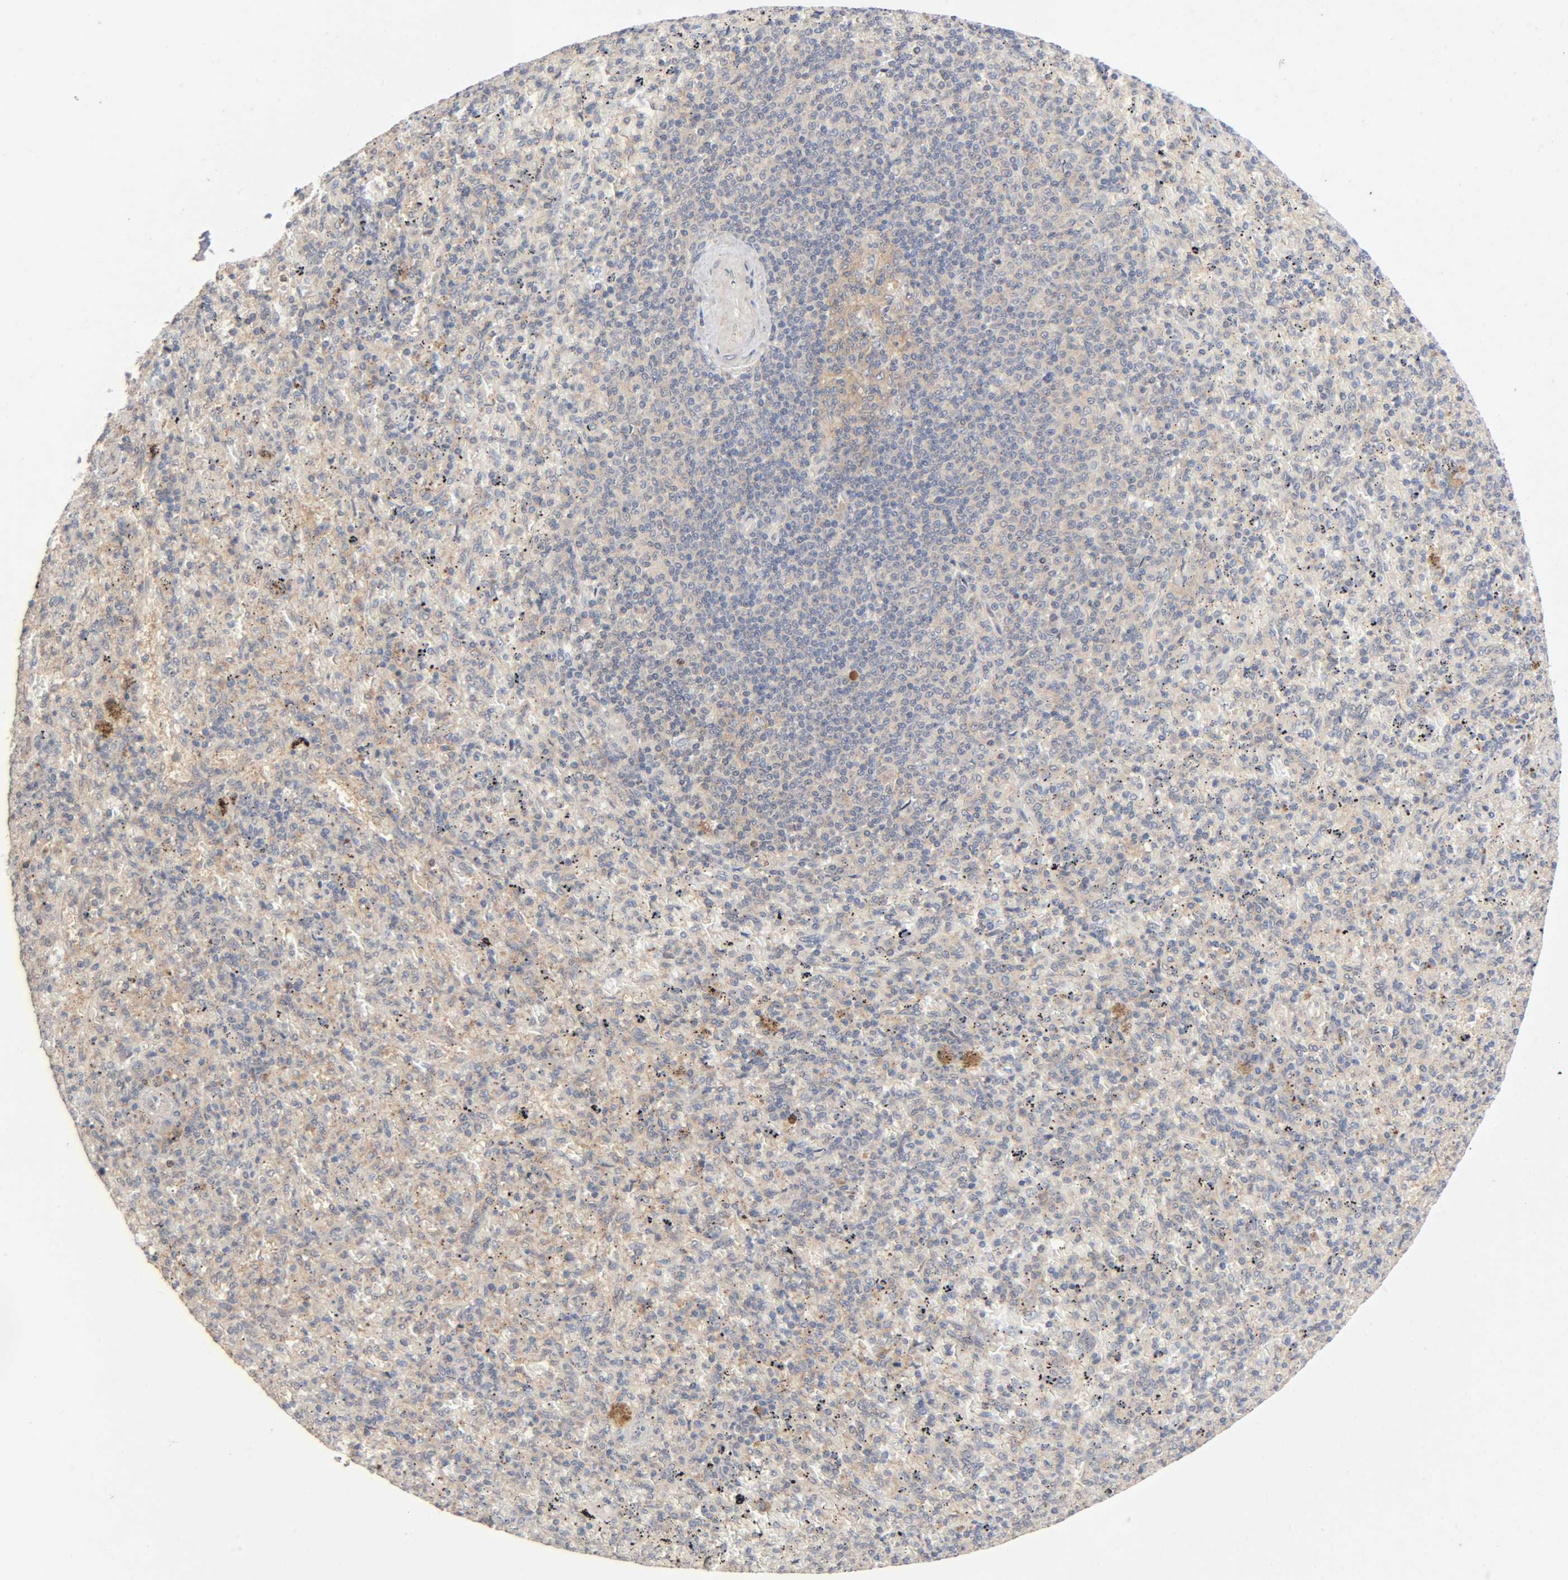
{"staining": {"intensity": "moderate", "quantity": "25%-75%", "location": "cytoplasmic/membranous"}, "tissue": "spleen", "cell_type": "Cells in red pulp", "image_type": "normal", "snomed": [{"axis": "morphology", "description": "Normal tissue, NOS"}, {"axis": "topography", "description": "Spleen"}], "caption": "A brown stain highlights moderate cytoplasmic/membranous positivity of a protein in cells in red pulp of unremarkable human spleen. Nuclei are stained in blue.", "gene": "CPB2", "patient": {"sex": "female", "age": 43}}